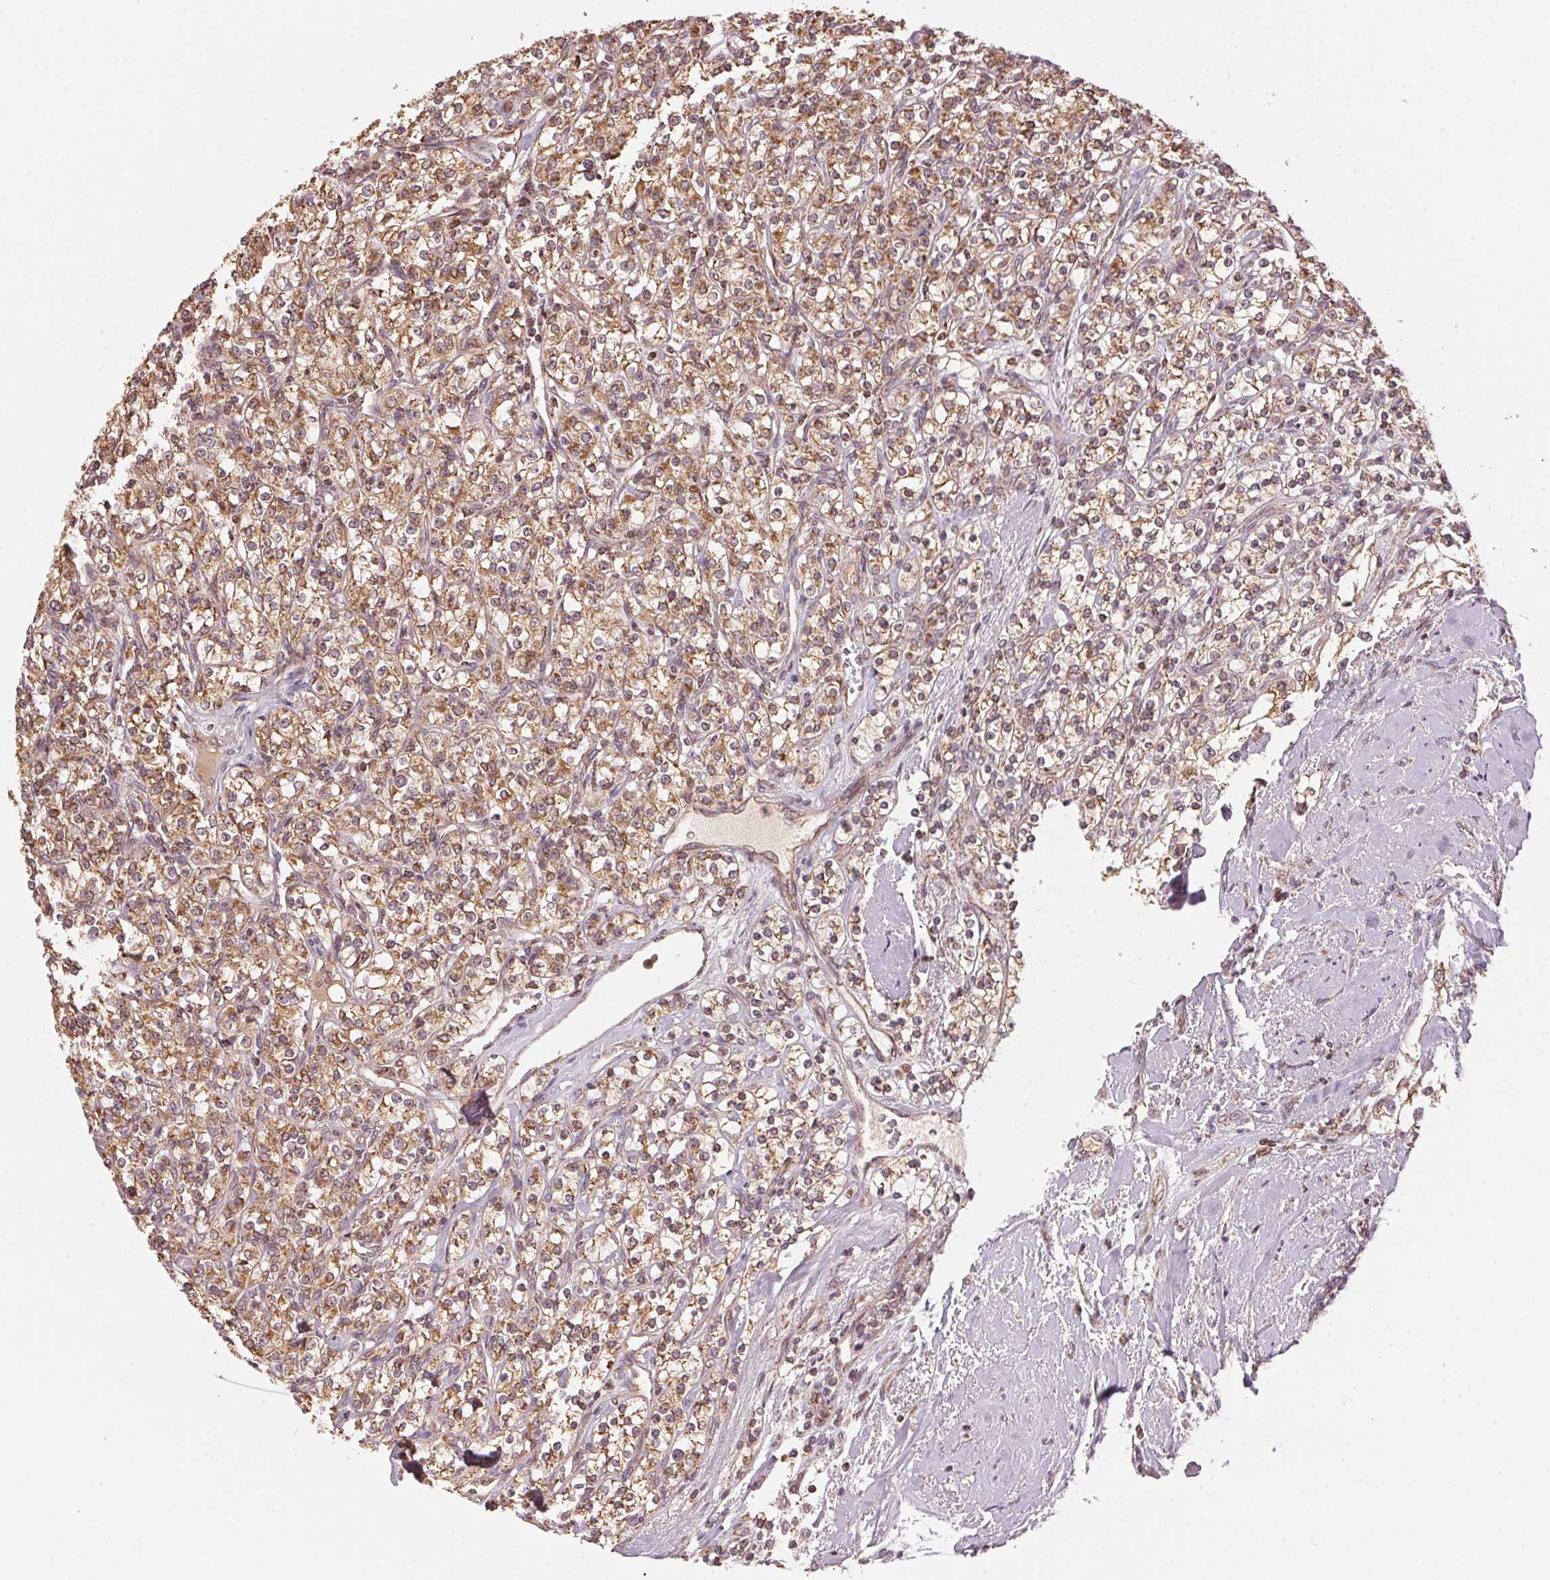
{"staining": {"intensity": "moderate", "quantity": ">75%", "location": "cytoplasmic/membranous"}, "tissue": "renal cancer", "cell_type": "Tumor cells", "image_type": "cancer", "snomed": [{"axis": "morphology", "description": "Adenocarcinoma, NOS"}, {"axis": "topography", "description": "Kidney"}], "caption": "A high-resolution image shows IHC staining of renal cancer (adenocarcinoma), which demonstrates moderate cytoplasmic/membranous expression in approximately >75% of tumor cells.", "gene": "ARHGAP6", "patient": {"sex": "male", "age": 77}}